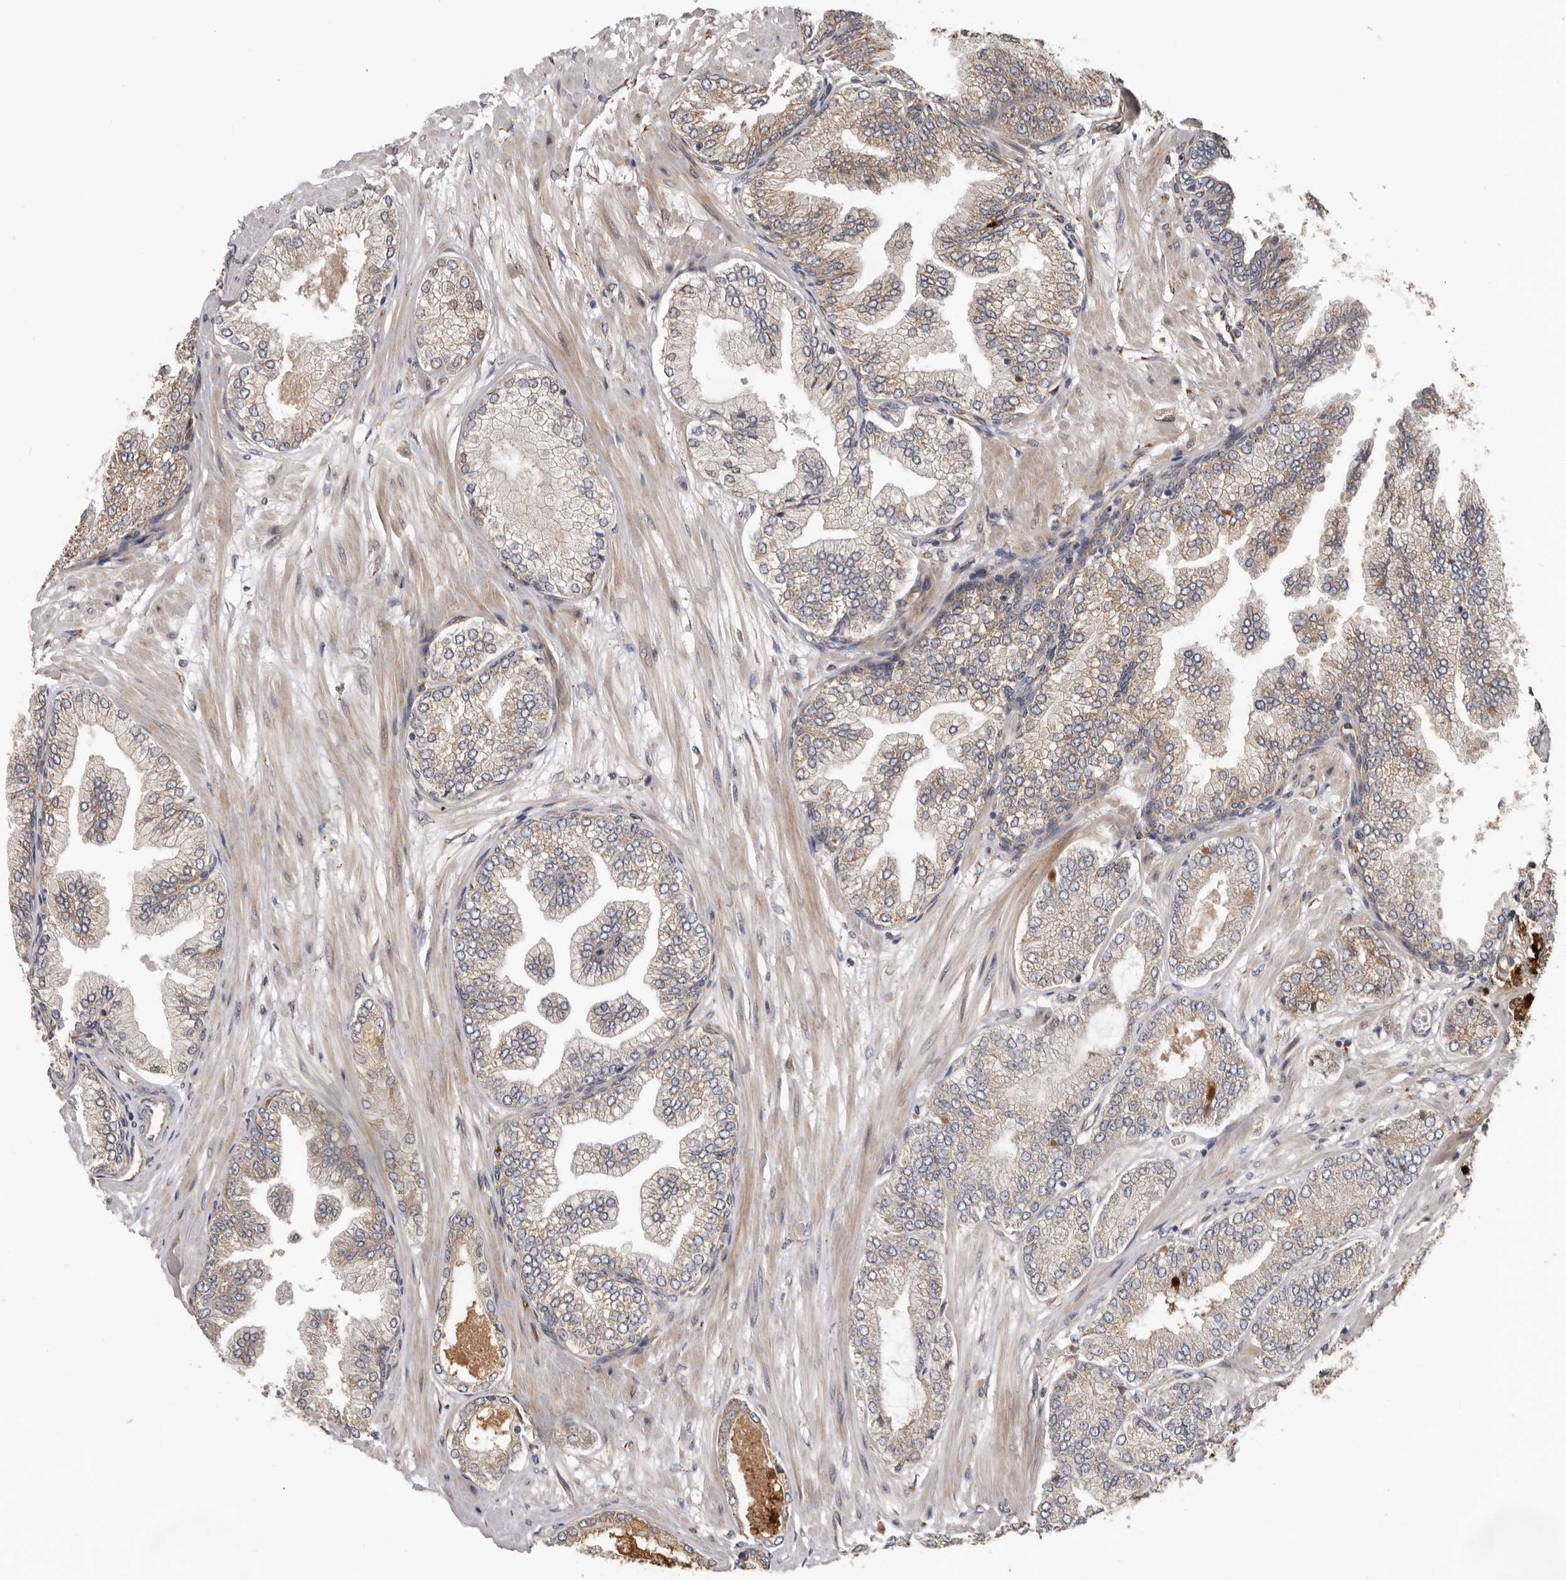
{"staining": {"intensity": "strong", "quantity": "25%-75%", "location": "cytoplasmic/membranous"}, "tissue": "prostate cancer", "cell_type": "Tumor cells", "image_type": "cancer", "snomed": [{"axis": "morphology", "description": "Adenocarcinoma, Low grade"}, {"axis": "topography", "description": "Prostate"}], "caption": "Immunohistochemistry (IHC) of prostate cancer (adenocarcinoma (low-grade)) shows high levels of strong cytoplasmic/membranous staining in approximately 25%-75% of tumor cells.", "gene": "MTF1", "patient": {"sex": "male", "age": 63}}